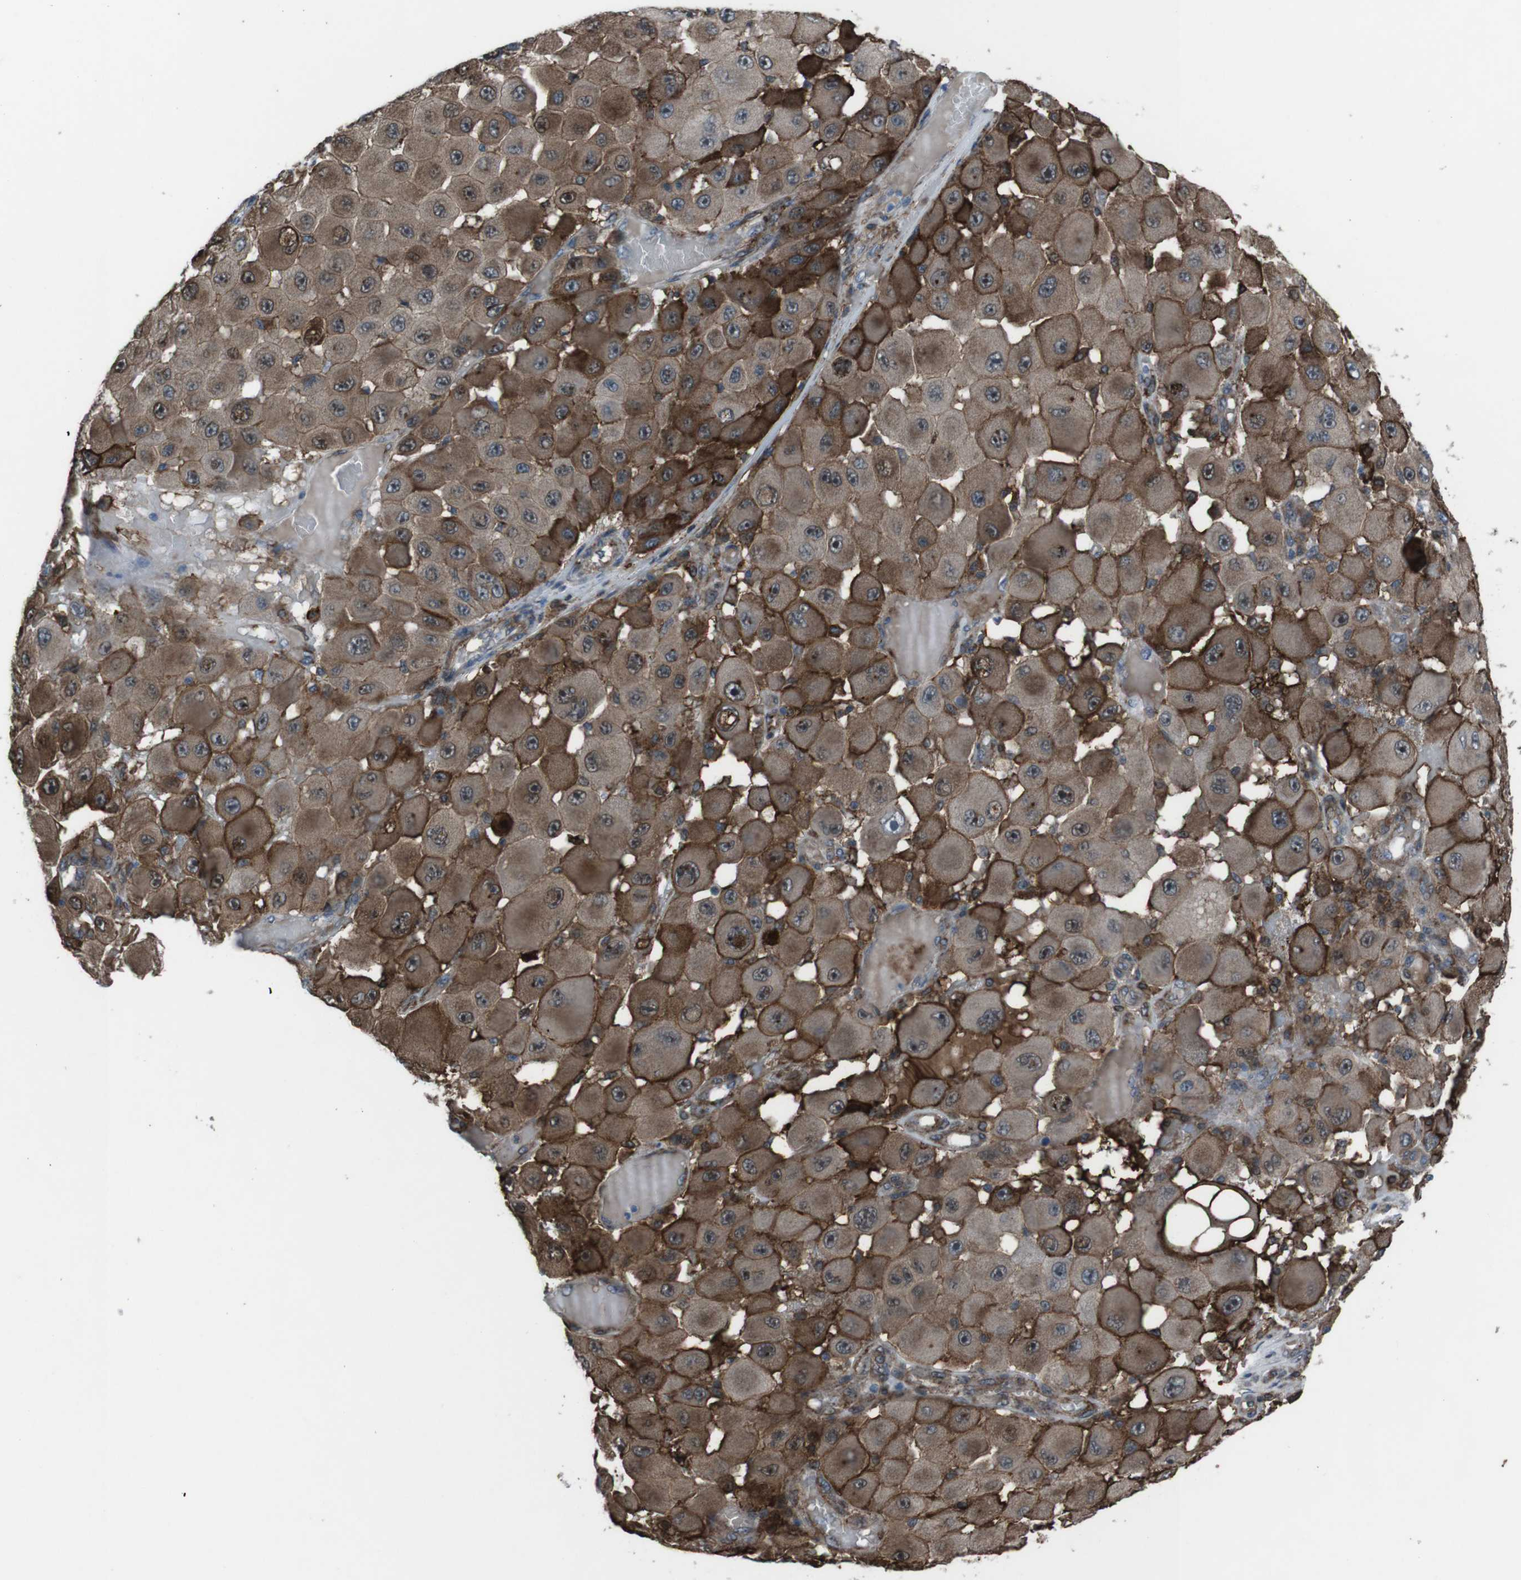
{"staining": {"intensity": "moderate", "quantity": ">75%", "location": "cytoplasmic/membranous"}, "tissue": "melanoma", "cell_type": "Tumor cells", "image_type": "cancer", "snomed": [{"axis": "morphology", "description": "Malignant melanoma, NOS"}, {"axis": "topography", "description": "Skin"}], "caption": "Protein analysis of melanoma tissue demonstrates moderate cytoplasmic/membranous expression in approximately >75% of tumor cells.", "gene": "GDF10", "patient": {"sex": "female", "age": 81}}